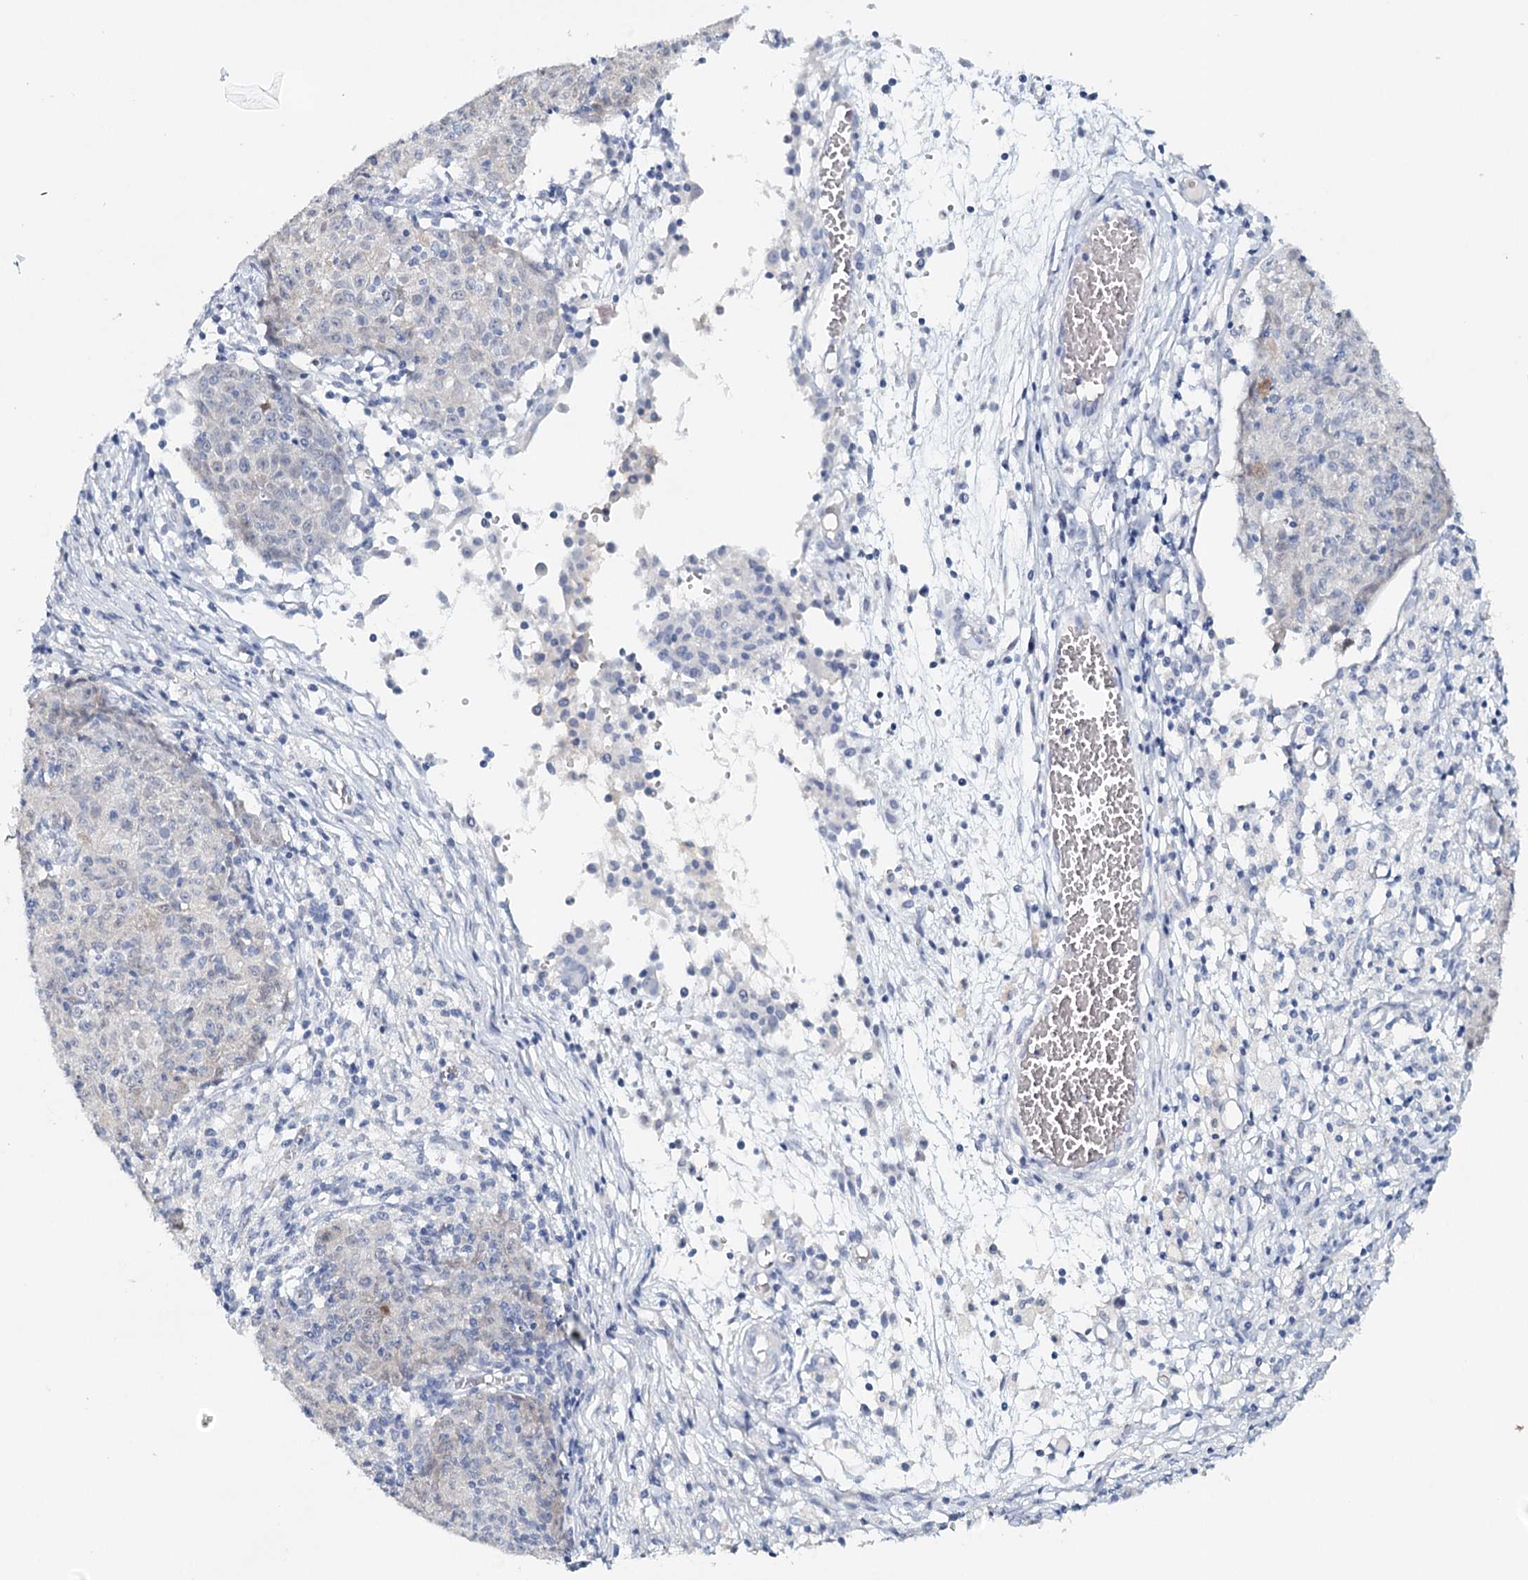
{"staining": {"intensity": "negative", "quantity": "none", "location": "none"}, "tissue": "ovarian cancer", "cell_type": "Tumor cells", "image_type": "cancer", "snomed": [{"axis": "morphology", "description": "Carcinoma, endometroid"}, {"axis": "topography", "description": "Ovary"}], "caption": "Immunohistochemical staining of human ovarian endometroid carcinoma displays no significant expression in tumor cells.", "gene": "HSPA4L", "patient": {"sex": "female", "age": 42}}